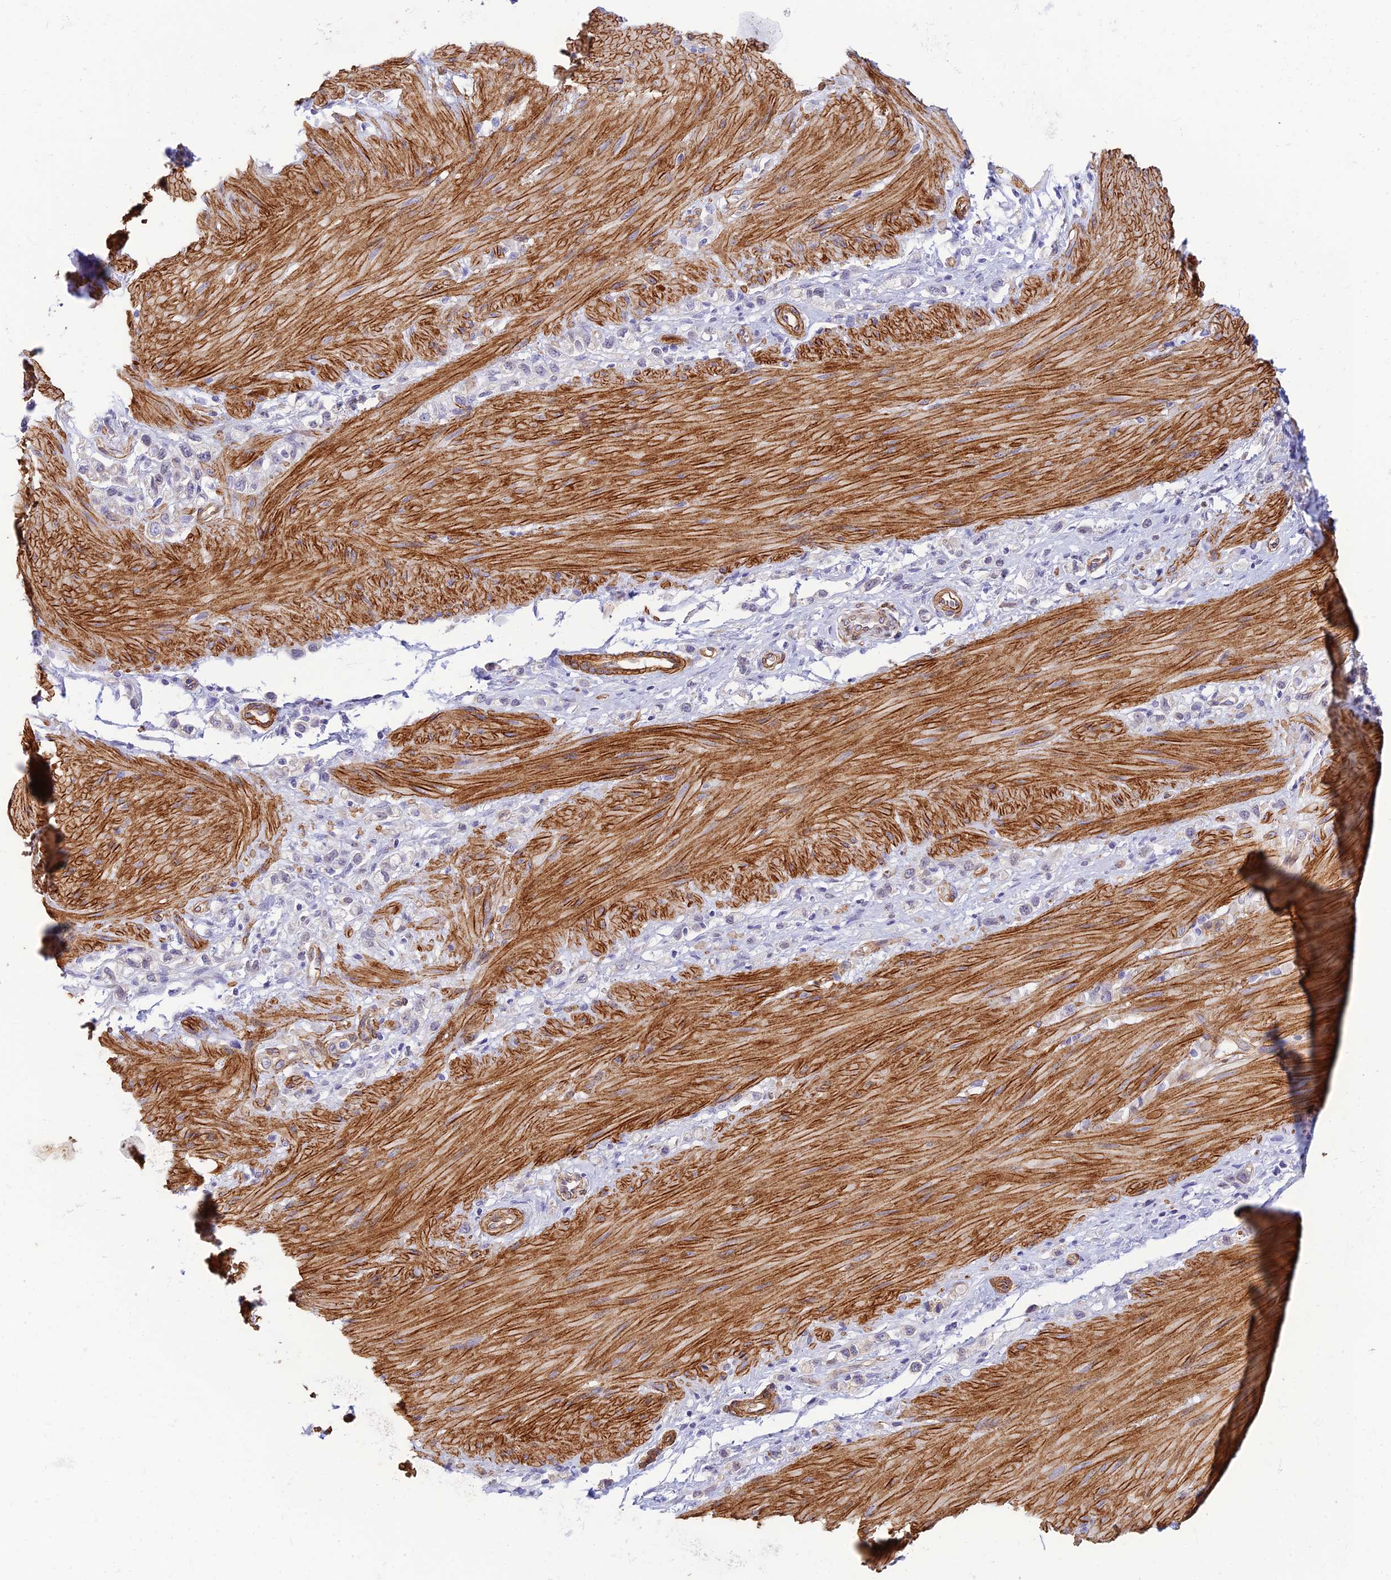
{"staining": {"intensity": "negative", "quantity": "none", "location": "none"}, "tissue": "stomach cancer", "cell_type": "Tumor cells", "image_type": "cancer", "snomed": [{"axis": "morphology", "description": "Adenocarcinoma, NOS"}, {"axis": "topography", "description": "Stomach"}], "caption": "IHC image of human adenocarcinoma (stomach) stained for a protein (brown), which exhibits no expression in tumor cells. (Stains: DAB (3,3'-diaminobenzidine) IHC with hematoxylin counter stain, Microscopy: brightfield microscopy at high magnification).", "gene": "ALDH1L2", "patient": {"sex": "female", "age": 65}}